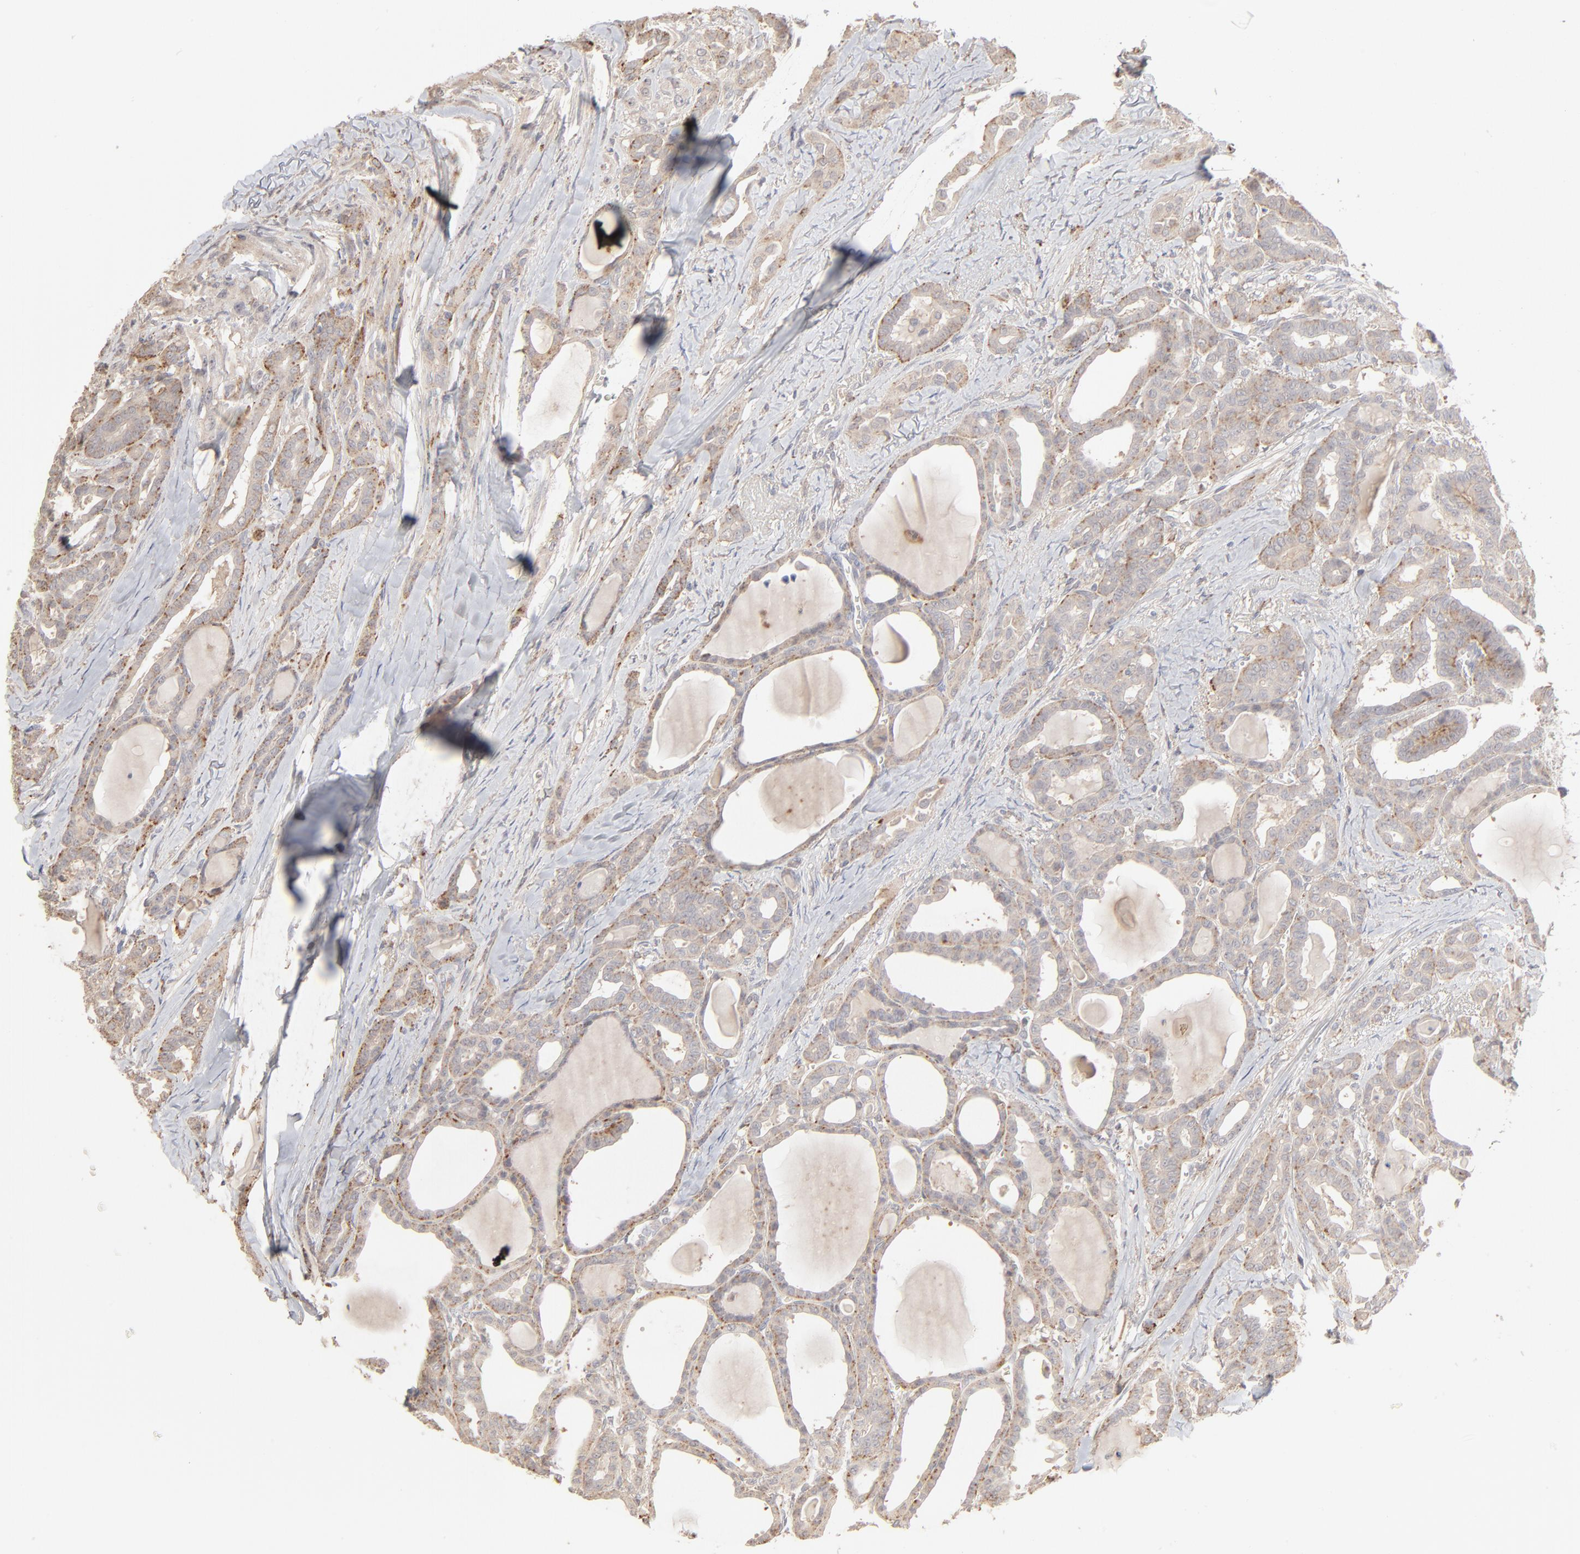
{"staining": {"intensity": "weak", "quantity": ">75%", "location": "cytoplasmic/membranous"}, "tissue": "thyroid cancer", "cell_type": "Tumor cells", "image_type": "cancer", "snomed": [{"axis": "morphology", "description": "Carcinoma, NOS"}, {"axis": "topography", "description": "Thyroid gland"}], "caption": "Protein staining displays weak cytoplasmic/membranous expression in about >75% of tumor cells in thyroid cancer (carcinoma).", "gene": "POMT2", "patient": {"sex": "female", "age": 91}}